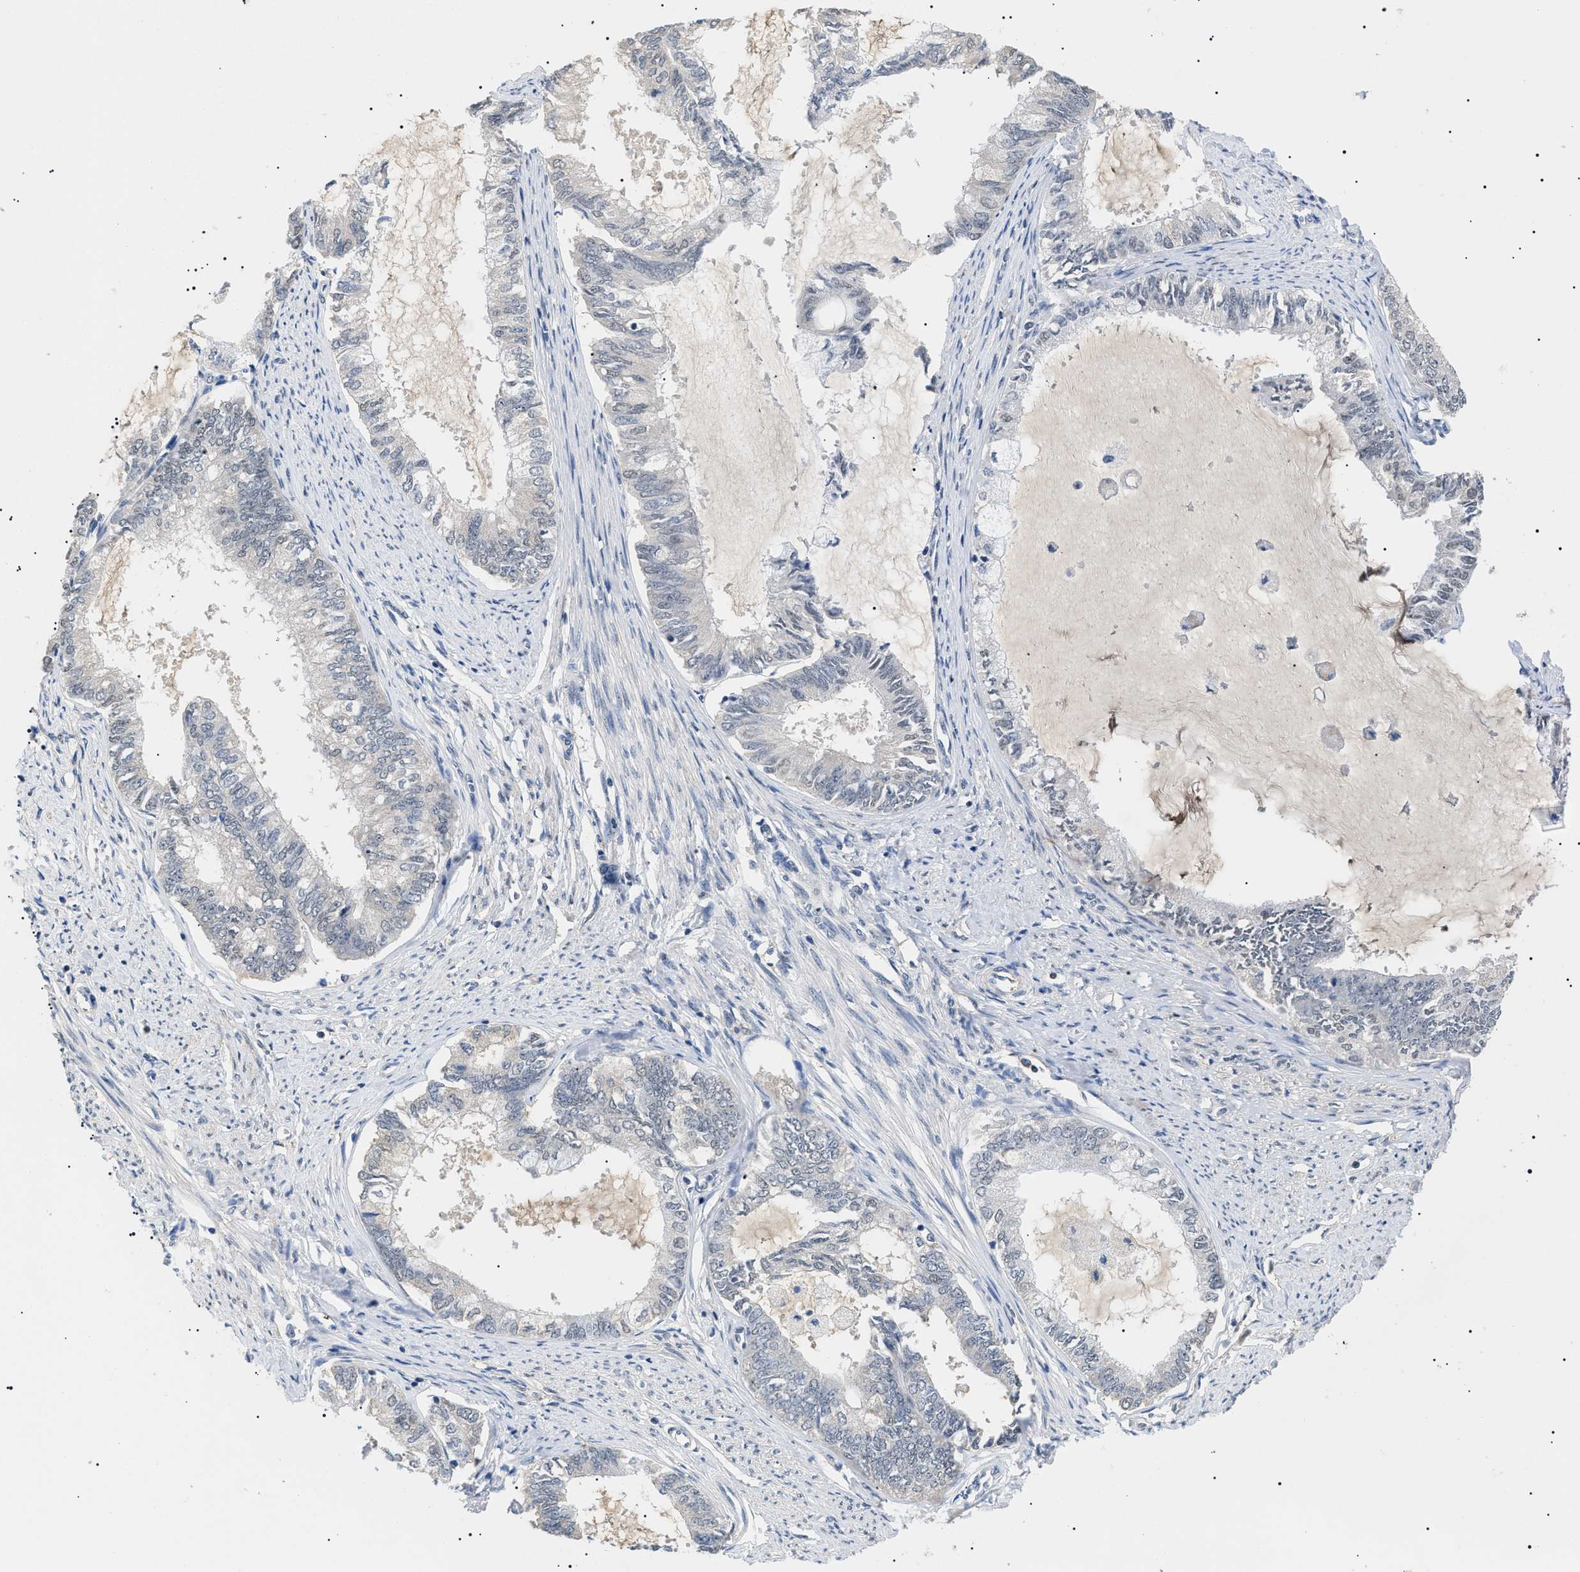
{"staining": {"intensity": "negative", "quantity": "none", "location": "none"}, "tissue": "endometrial cancer", "cell_type": "Tumor cells", "image_type": "cancer", "snomed": [{"axis": "morphology", "description": "Adenocarcinoma, NOS"}, {"axis": "topography", "description": "Endometrium"}], "caption": "Endometrial cancer was stained to show a protein in brown. There is no significant expression in tumor cells.", "gene": "PRRT2", "patient": {"sex": "female", "age": 86}}